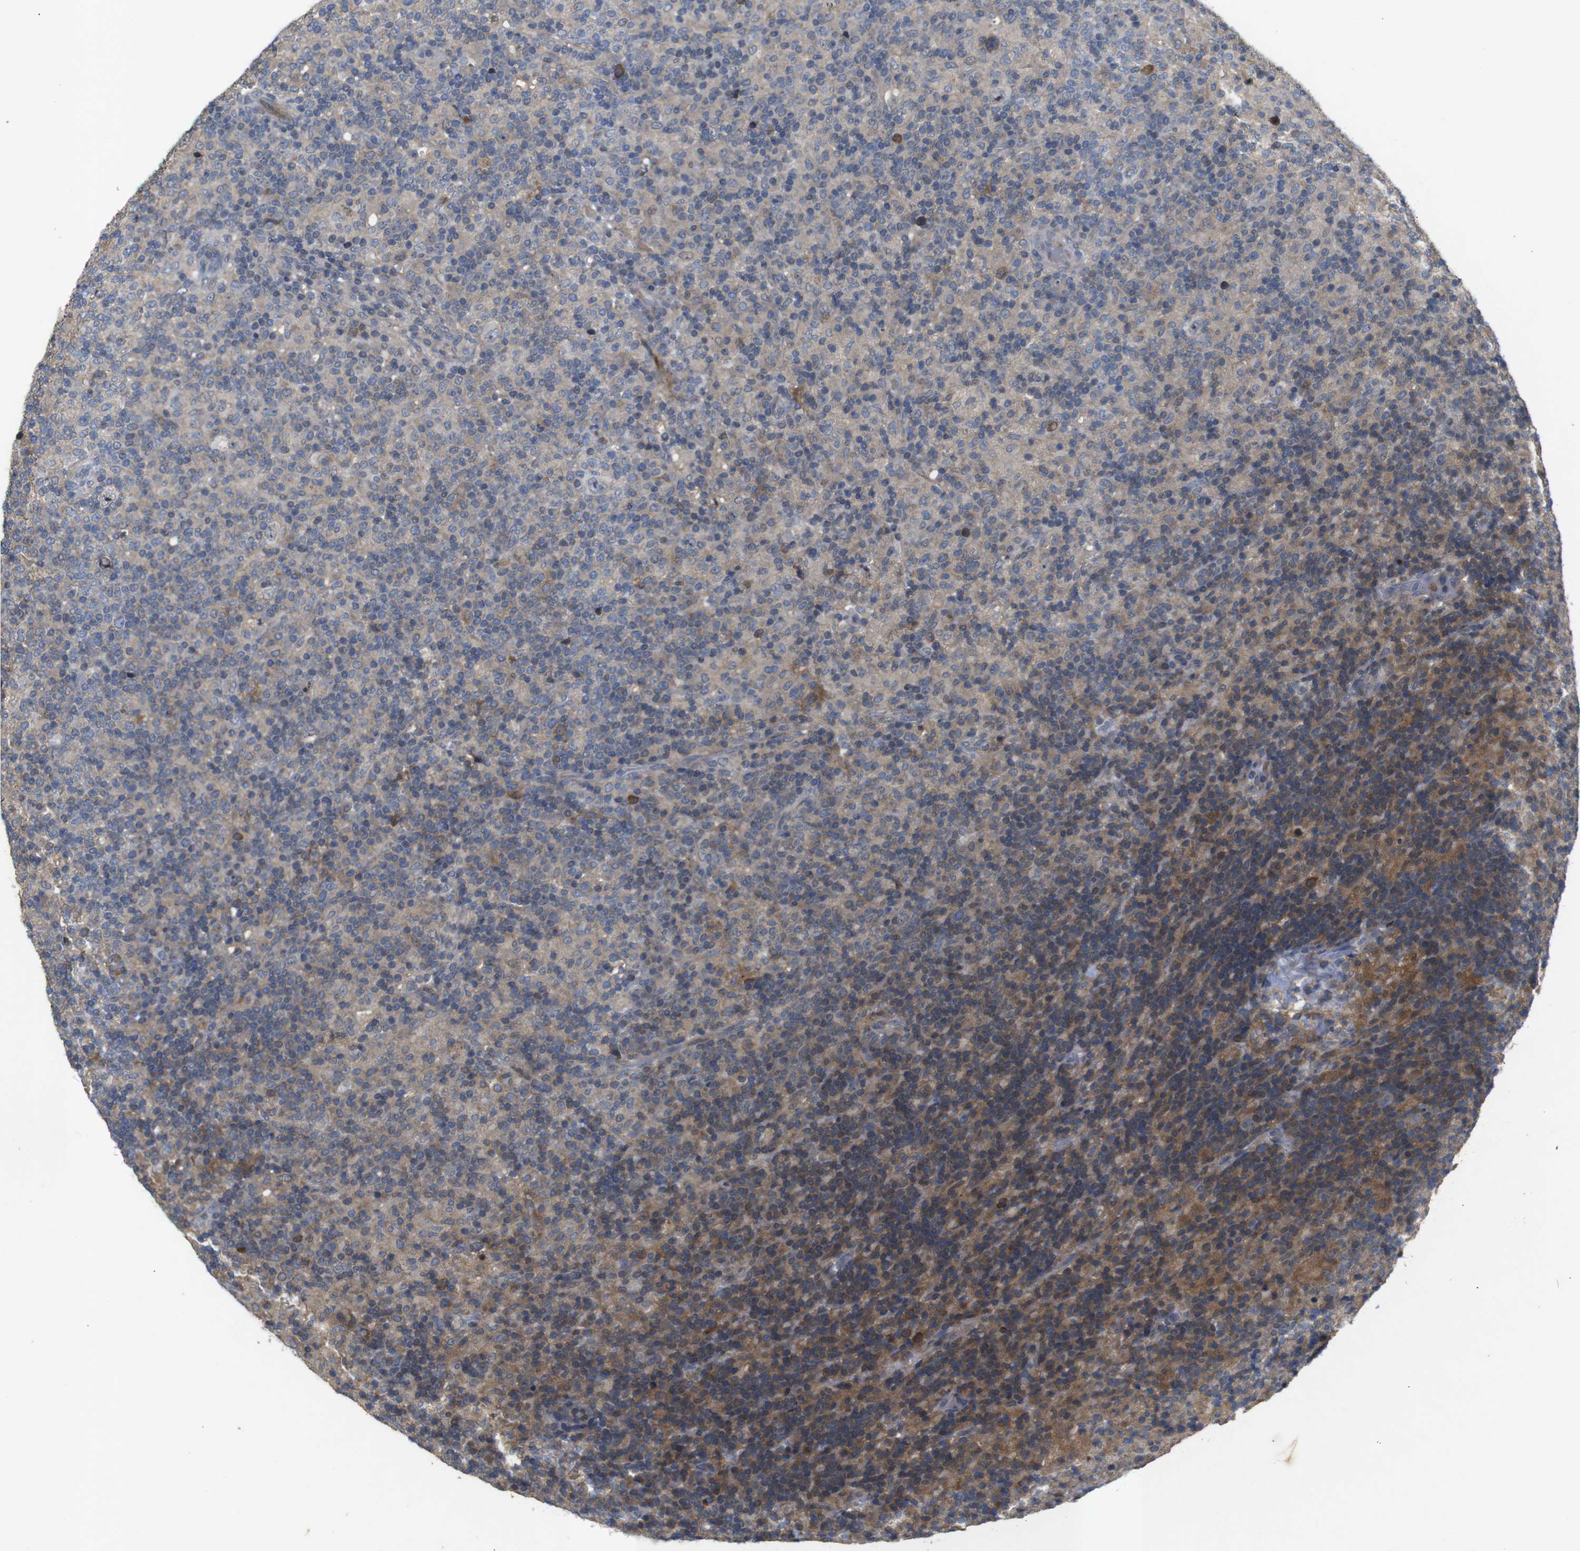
{"staining": {"intensity": "weak", "quantity": "<25%", "location": "cytoplasmic/membranous"}, "tissue": "lymphoma", "cell_type": "Tumor cells", "image_type": "cancer", "snomed": [{"axis": "morphology", "description": "Hodgkin's disease, NOS"}, {"axis": "topography", "description": "Lymph node"}], "caption": "Immunohistochemical staining of human lymphoma exhibits no significant expression in tumor cells.", "gene": "MAGI2", "patient": {"sex": "male", "age": 70}}